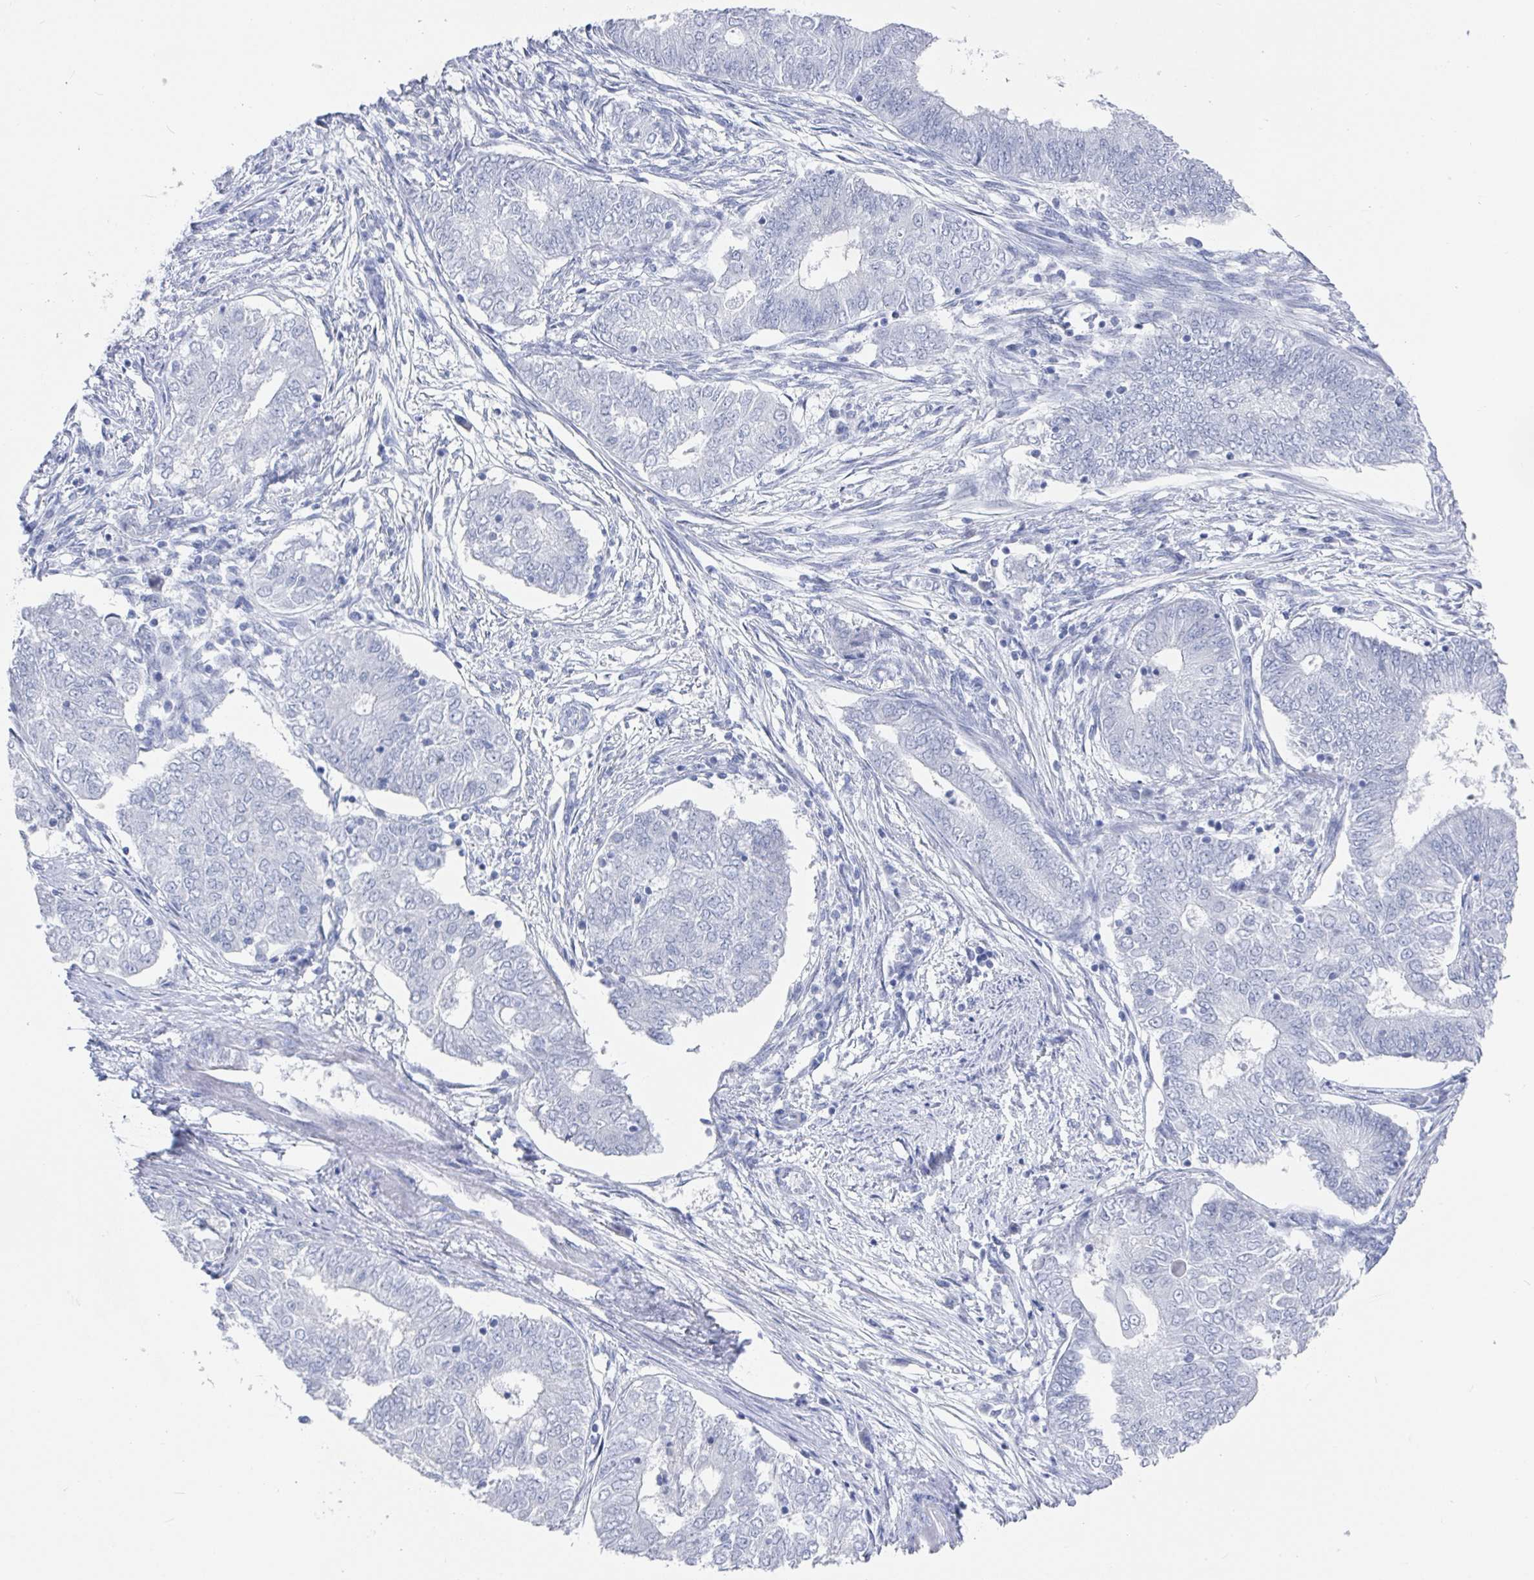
{"staining": {"intensity": "negative", "quantity": "none", "location": "none"}, "tissue": "endometrial cancer", "cell_type": "Tumor cells", "image_type": "cancer", "snomed": [{"axis": "morphology", "description": "Adenocarcinoma, NOS"}, {"axis": "topography", "description": "Endometrium"}], "caption": "An immunohistochemistry photomicrograph of endometrial adenocarcinoma is shown. There is no staining in tumor cells of endometrial adenocarcinoma.", "gene": "CAMKV", "patient": {"sex": "female", "age": 62}}